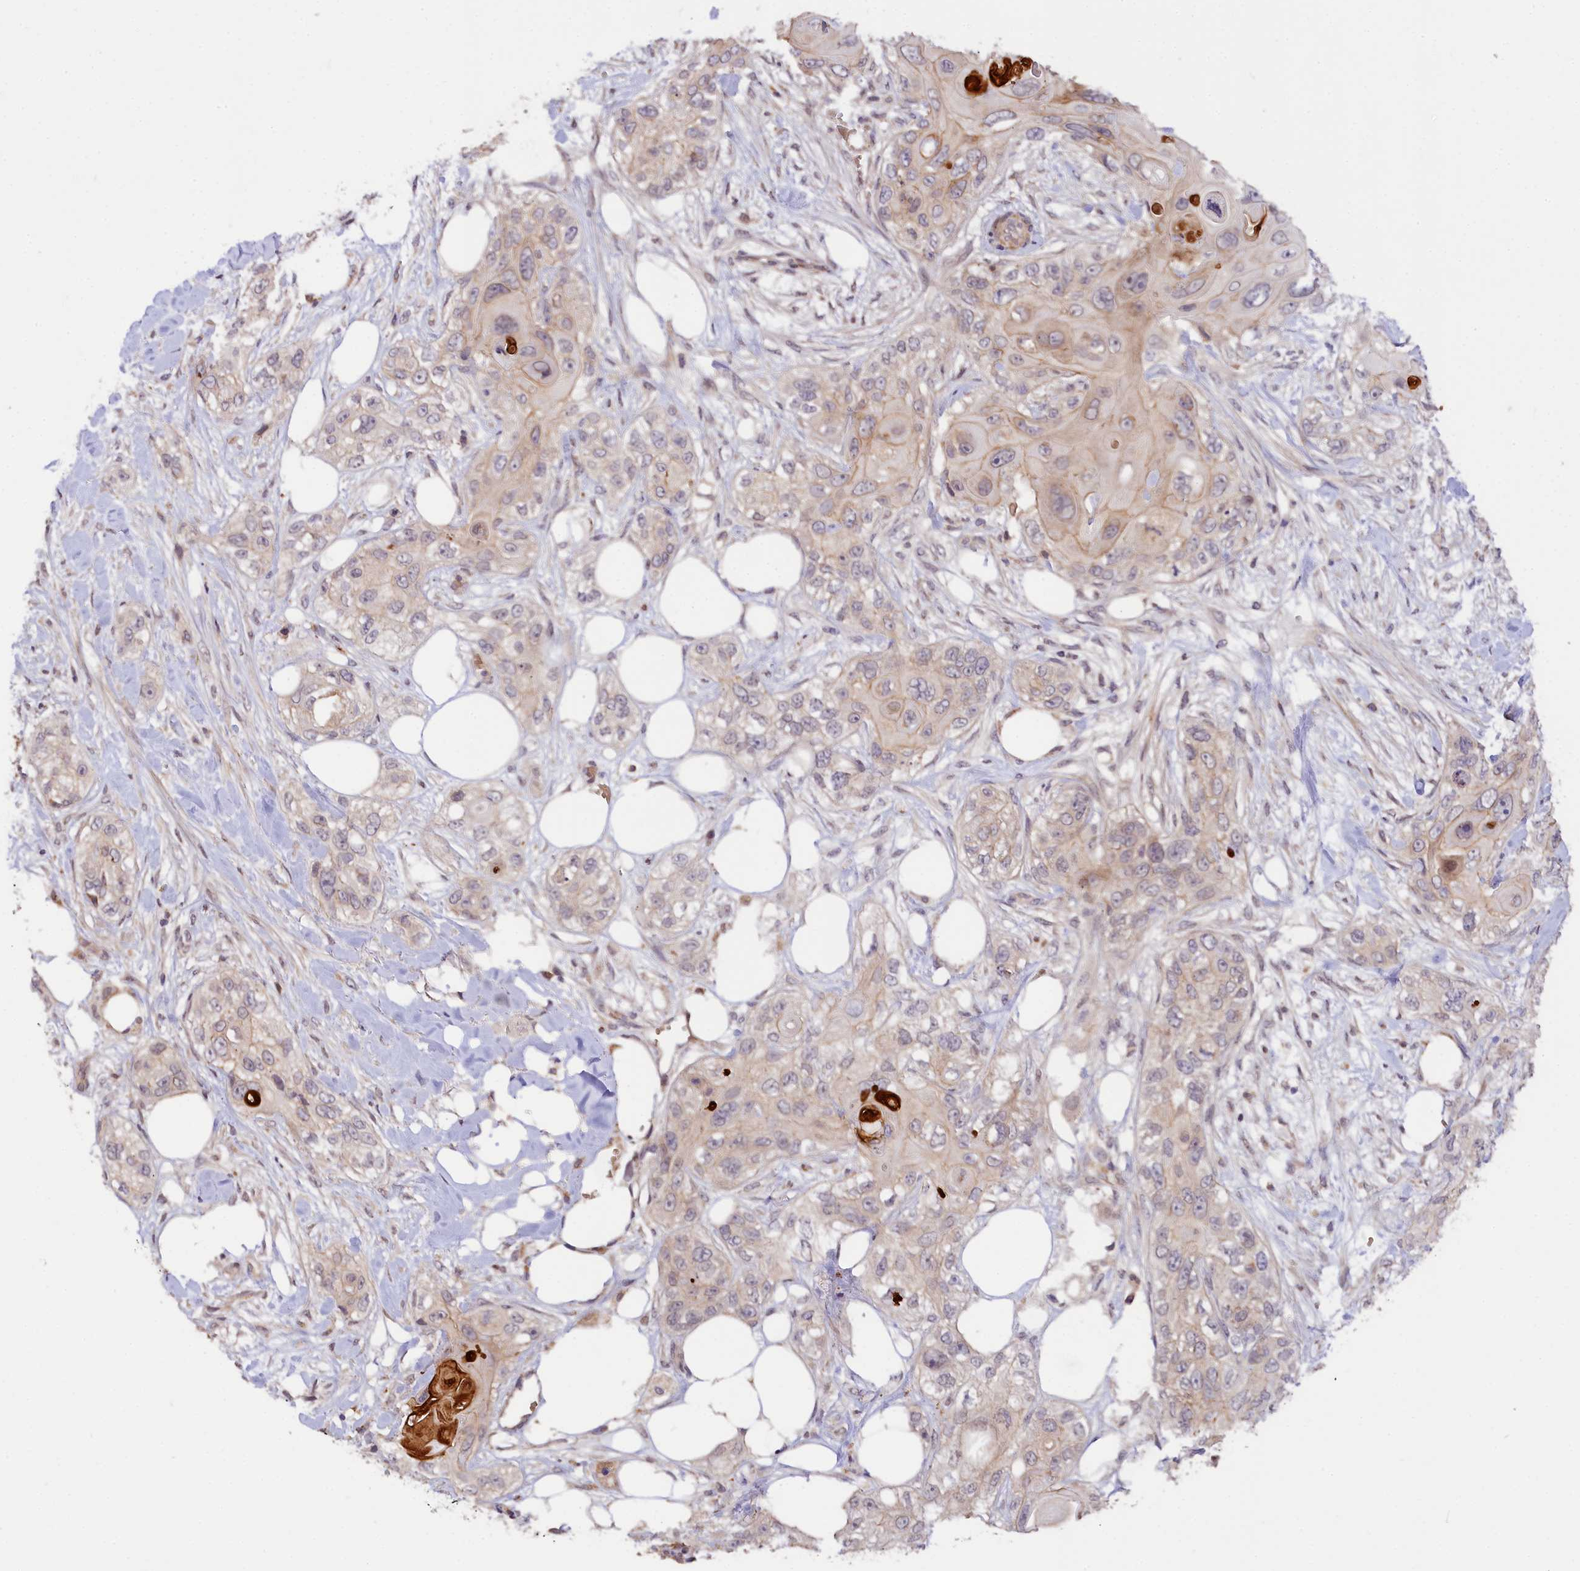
{"staining": {"intensity": "weak", "quantity": "<25%", "location": "cytoplasmic/membranous"}, "tissue": "skin cancer", "cell_type": "Tumor cells", "image_type": "cancer", "snomed": [{"axis": "morphology", "description": "Normal tissue, NOS"}, {"axis": "morphology", "description": "Squamous cell carcinoma, NOS"}, {"axis": "topography", "description": "Skin"}], "caption": "IHC of human skin cancer (squamous cell carcinoma) exhibits no positivity in tumor cells. (DAB (3,3'-diaminobenzidine) IHC visualized using brightfield microscopy, high magnification).", "gene": "ZNF480", "patient": {"sex": "male", "age": 72}}